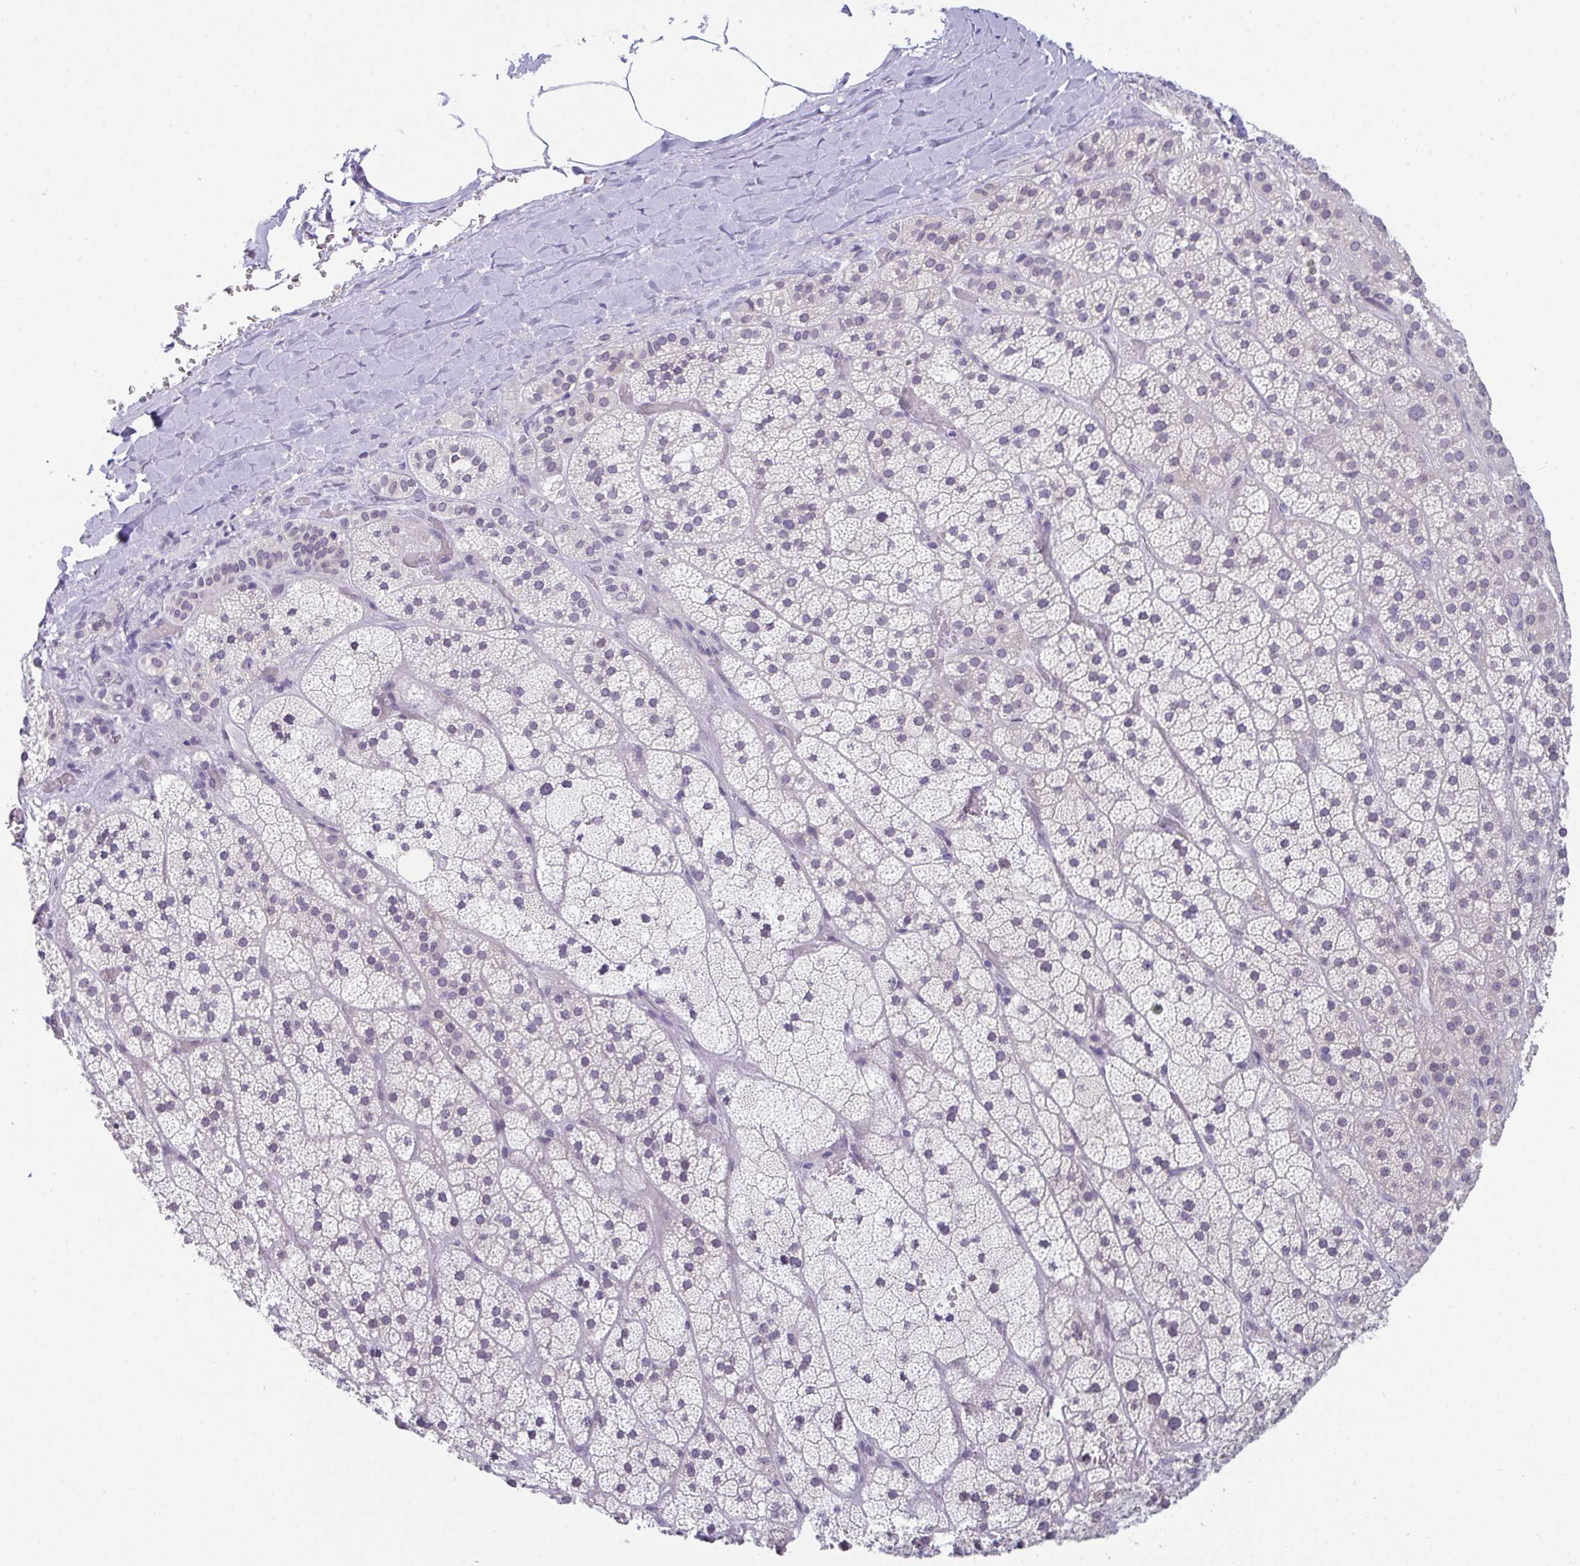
{"staining": {"intensity": "weak", "quantity": "<25%", "location": "nuclear"}, "tissue": "adrenal gland", "cell_type": "Glandular cells", "image_type": "normal", "snomed": [{"axis": "morphology", "description": "Normal tissue, NOS"}, {"axis": "topography", "description": "Adrenal gland"}], "caption": "Human adrenal gland stained for a protein using immunohistochemistry (IHC) displays no staining in glandular cells.", "gene": "BMAL2", "patient": {"sex": "male", "age": 57}}